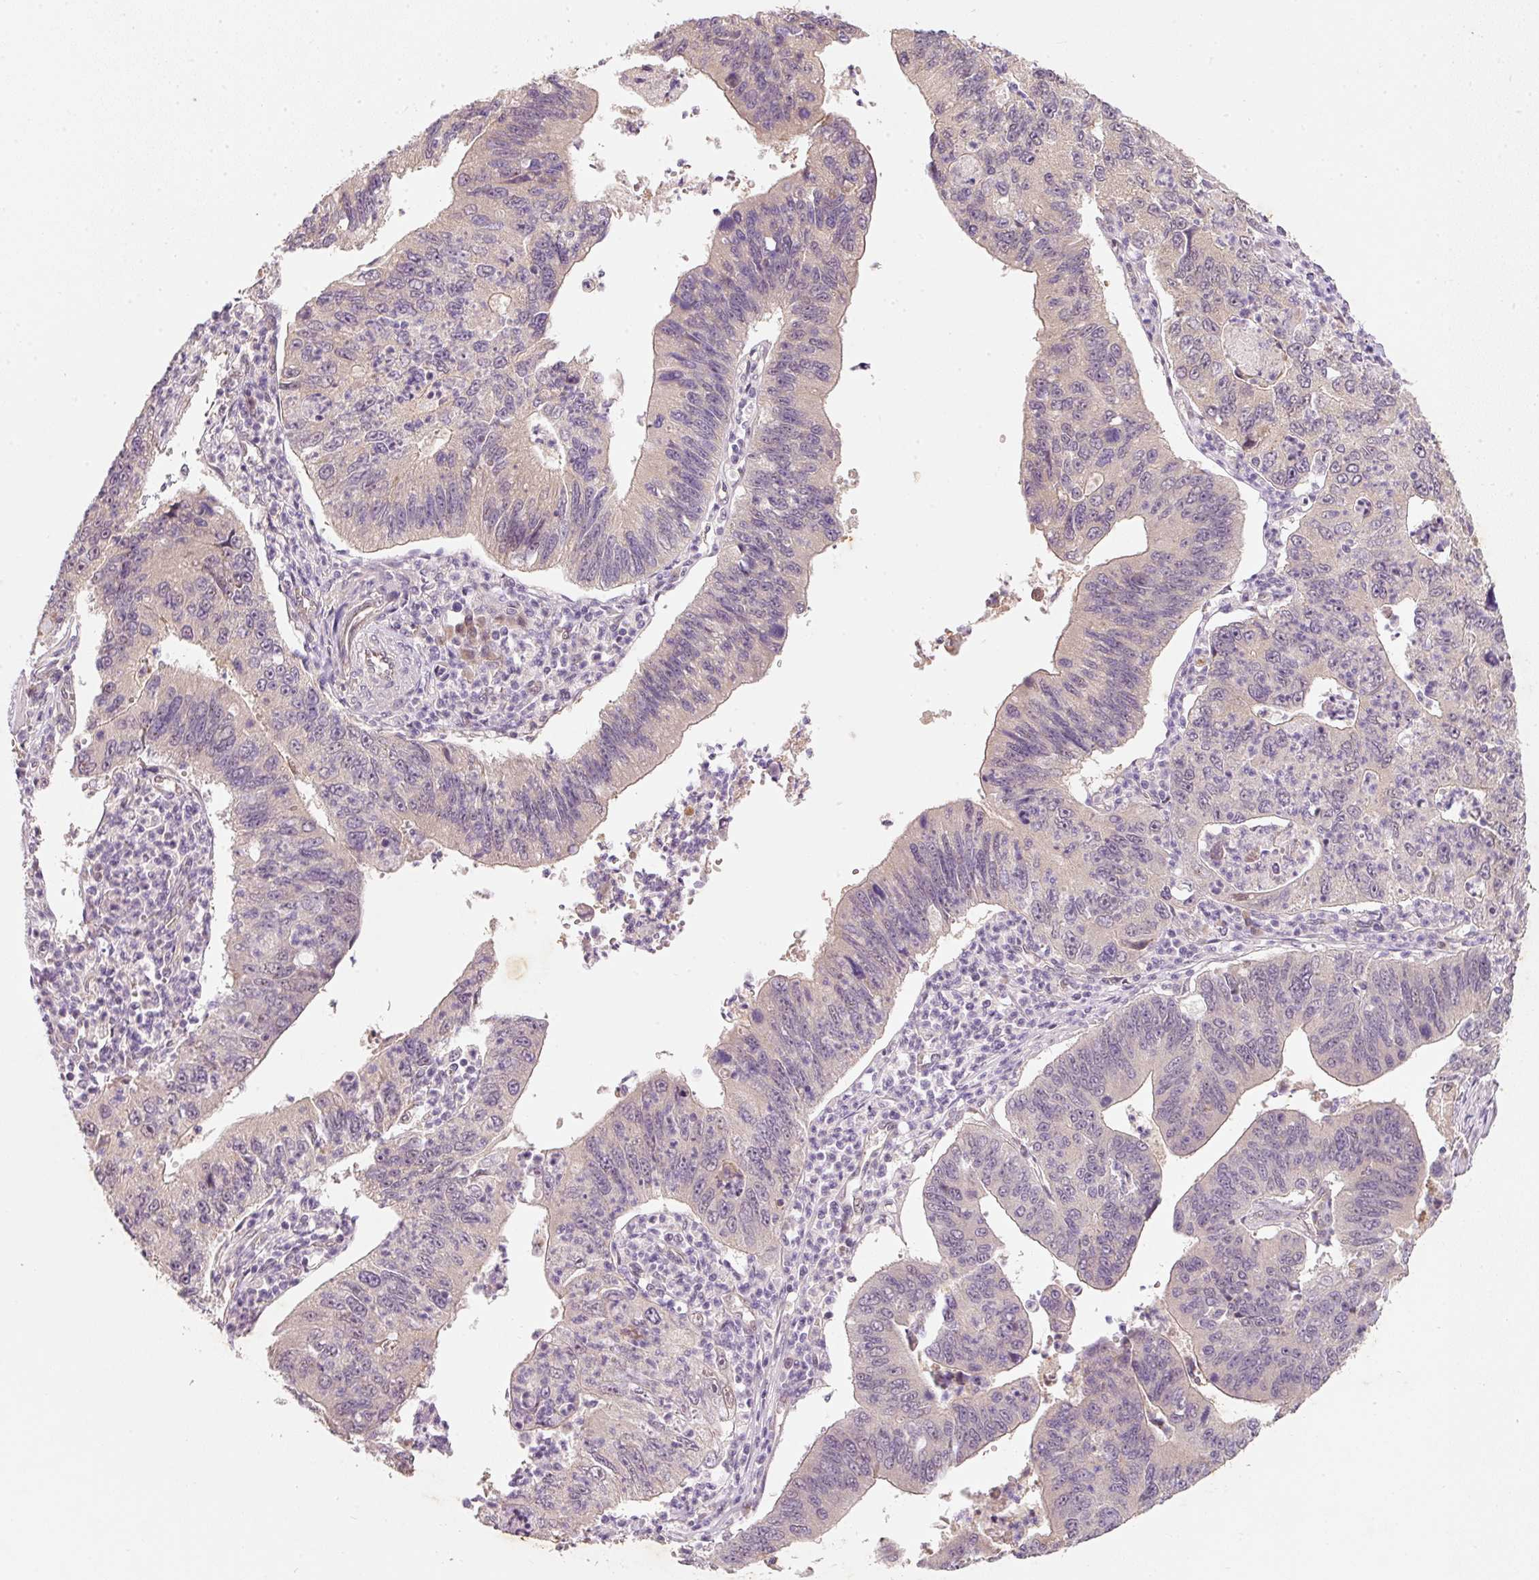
{"staining": {"intensity": "negative", "quantity": "none", "location": "none"}, "tissue": "stomach cancer", "cell_type": "Tumor cells", "image_type": "cancer", "snomed": [{"axis": "morphology", "description": "Adenocarcinoma, NOS"}, {"axis": "topography", "description": "Stomach"}], "caption": "Immunohistochemistry (IHC) image of neoplastic tissue: human stomach adenocarcinoma stained with DAB (3,3'-diaminobenzidine) exhibits no significant protein positivity in tumor cells.", "gene": "RGL2", "patient": {"sex": "male", "age": 59}}